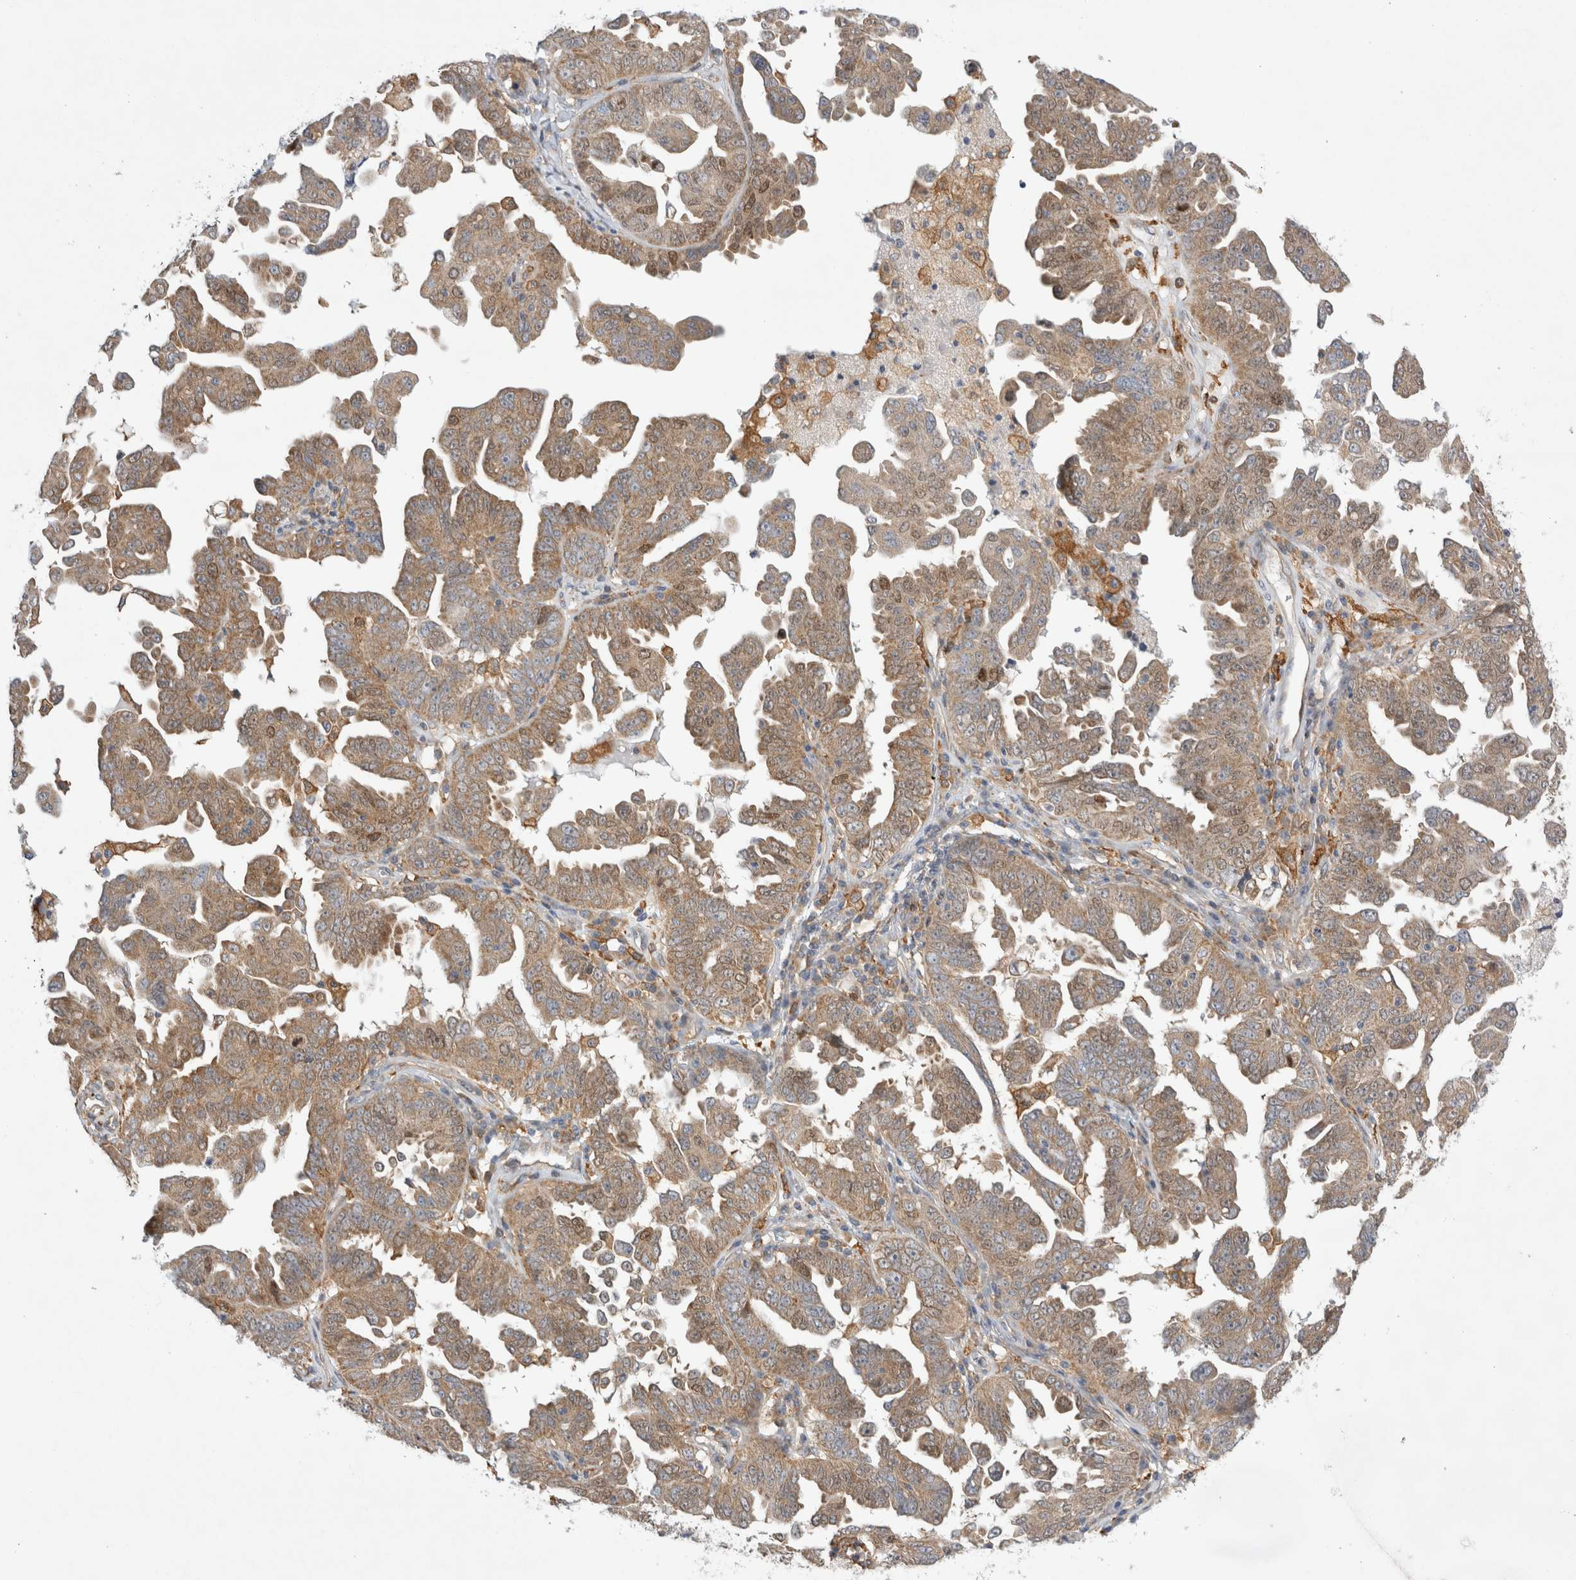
{"staining": {"intensity": "moderate", "quantity": ">75%", "location": "cytoplasmic/membranous"}, "tissue": "ovarian cancer", "cell_type": "Tumor cells", "image_type": "cancer", "snomed": [{"axis": "morphology", "description": "Carcinoma, endometroid"}, {"axis": "topography", "description": "Ovary"}], "caption": "Human ovarian cancer stained with a protein marker shows moderate staining in tumor cells.", "gene": "CDCA7L", "patient": {"sex": "female", "age": 62}}